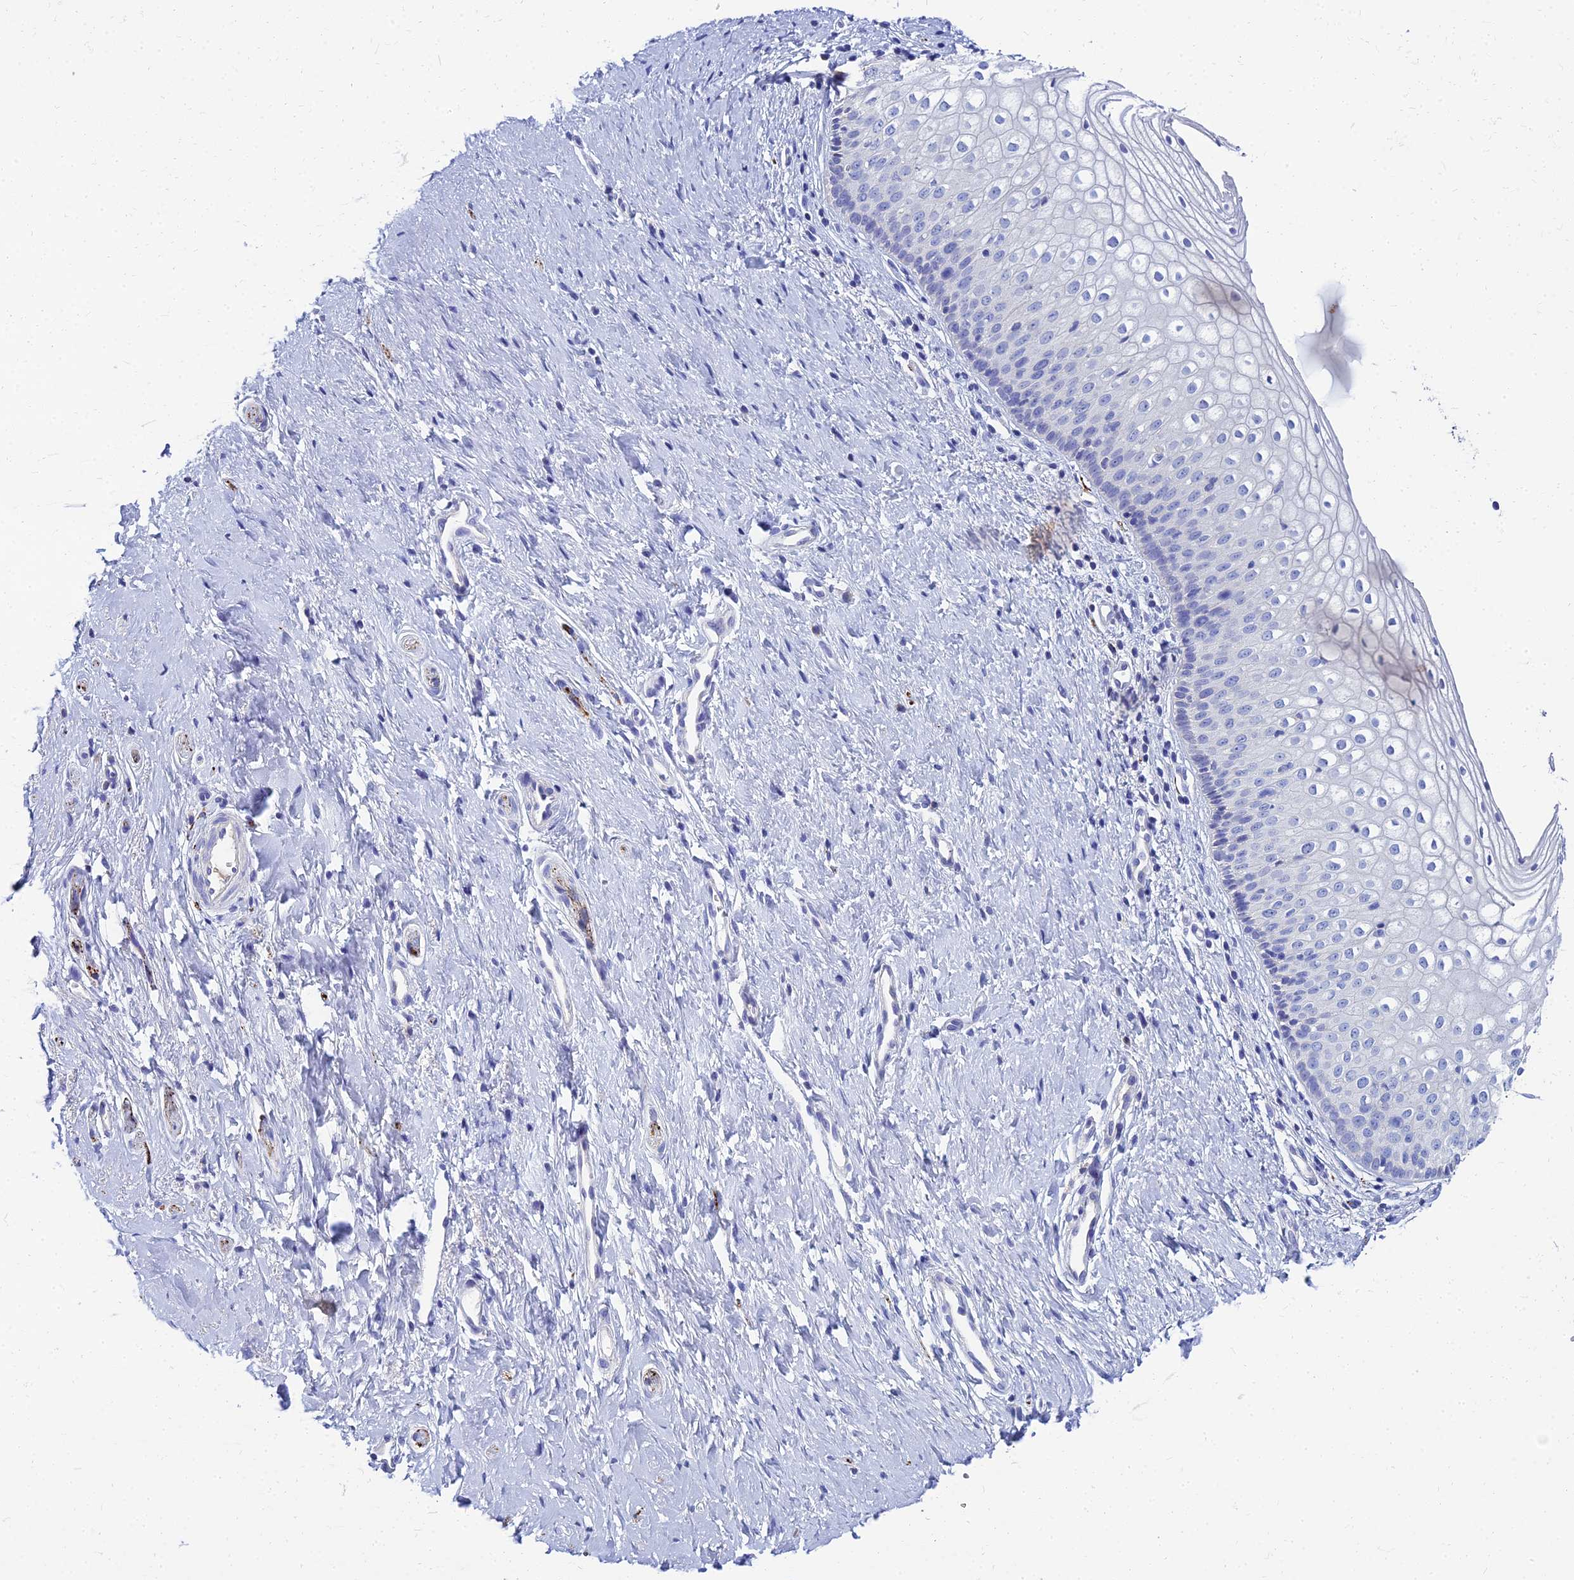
{"staining": {"intensity": "negative", "quantity": "none", "location": "none"}, "tissue": "vagina", "cell_type": "Squamous epithelial cells", "image_type": "normal", "snomed": [{"axis": "morphology", "description": "Normal tissue, NOS"}, {"axis": "topography", "description": "Vagina"}], "caption": "DAB immunohistochemical staining of normal vagina displays no significant staining in squamous epithelial cells. The staining was performed using DAB (3,3'-diaminobenzidine) to visualize the protein expression in brown, while the nuclei were stained in blue with hematoxylin (Magnification: 20x).", "gene": "NPY", "patient": {"sex": "female", "age": 60}}